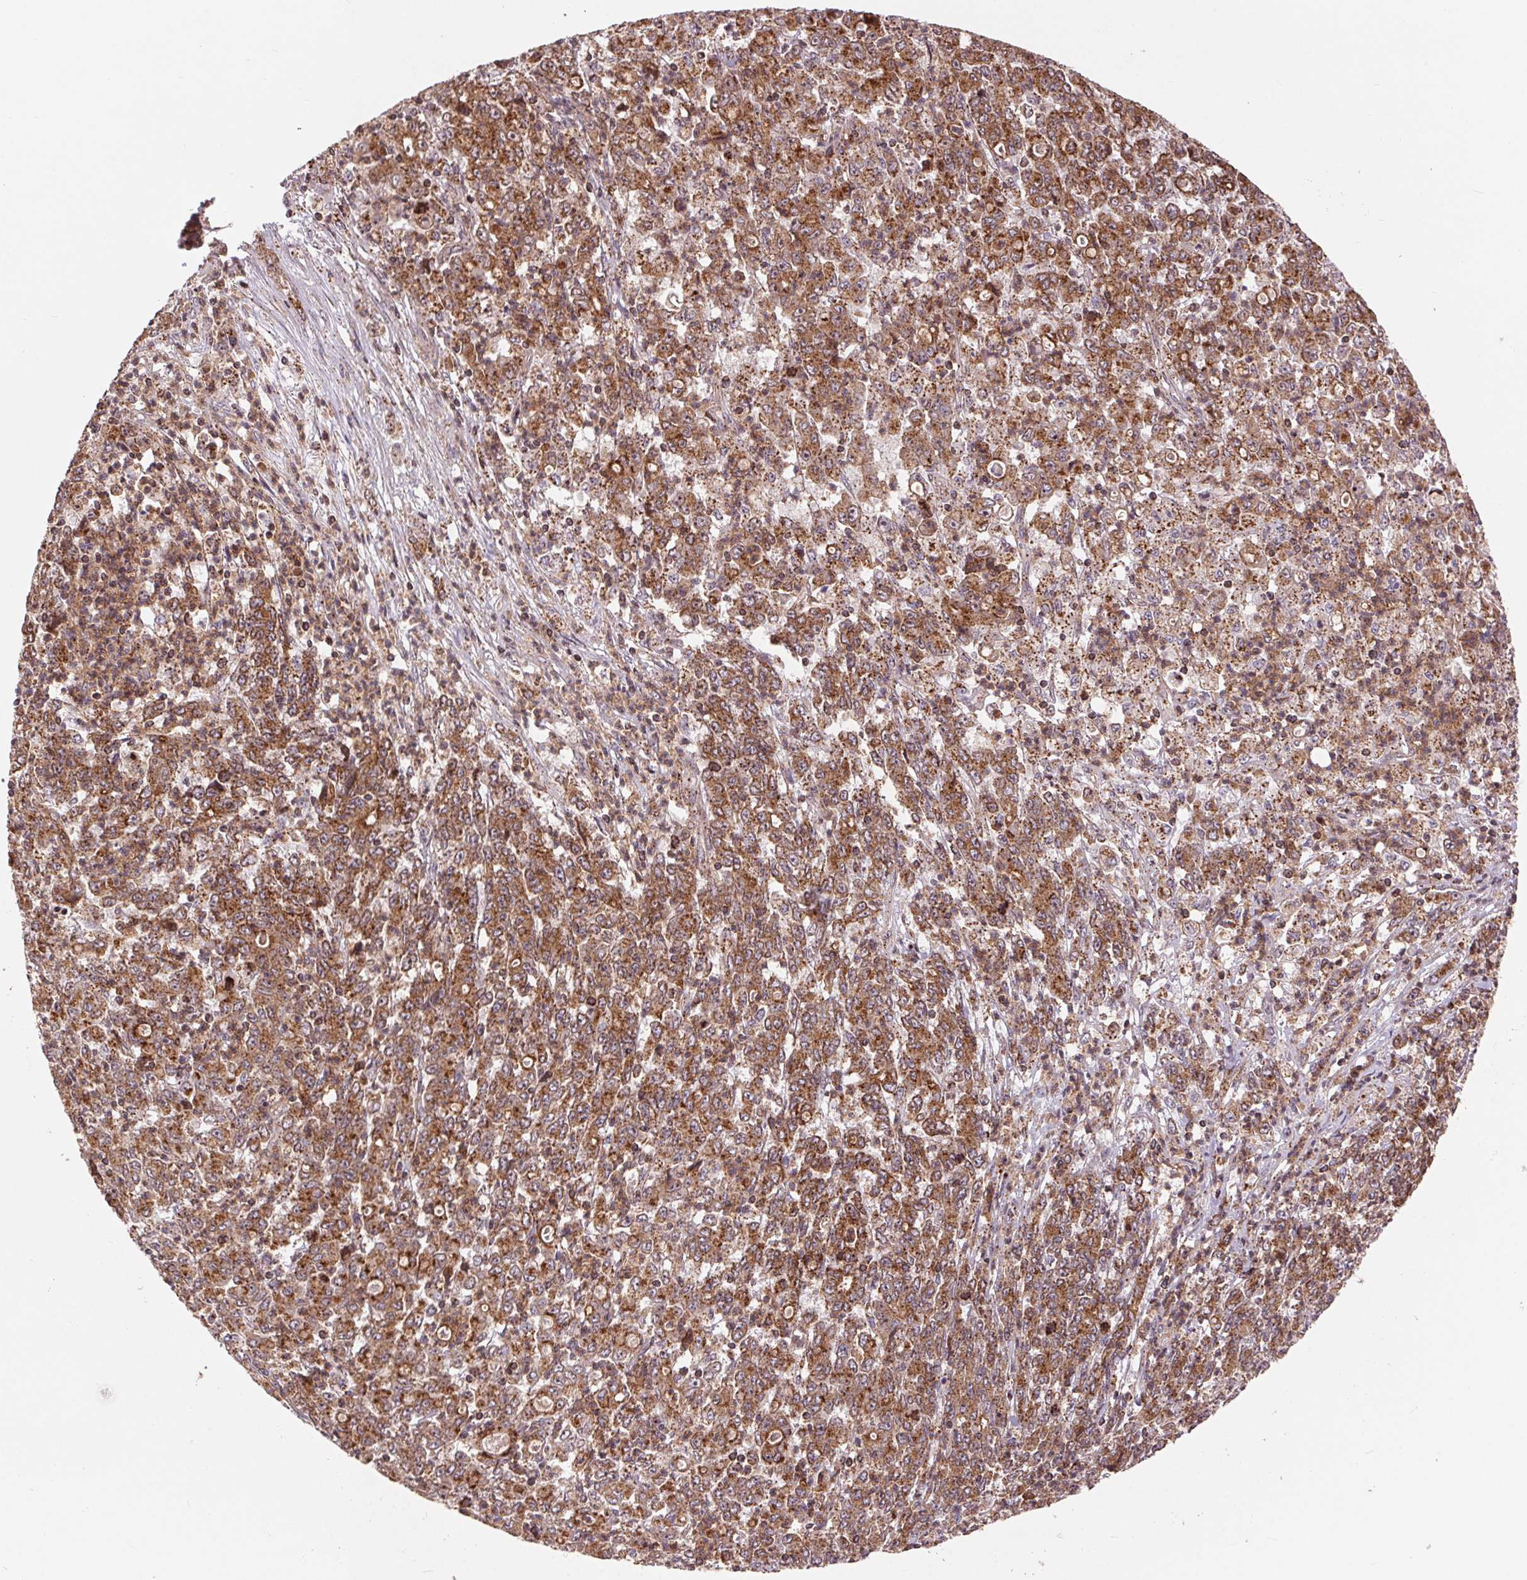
{"staining": {"intensity": "strong", "quantity": ">75%", "location": "cytoplasmic/membranous"}, "tissue": "stomach cancer", "cell_type": "Tumor cells", "image_type": "cancer", "snomed": [{"axis": "morphology", "description": "Adenocarcinoma, NOS"}, {"axis": "topography", "description": "Stomach, lower"}], "caption": "High-power microscopy captured an immunohistochemistry photomicrograph of adenocarcinoma (stomach), revealing strong cytoplasmic/membranous staining in about >75% of tumor cells.", "gene": "CHMP4B", "patient": {"sex": "female", "age": 71}}